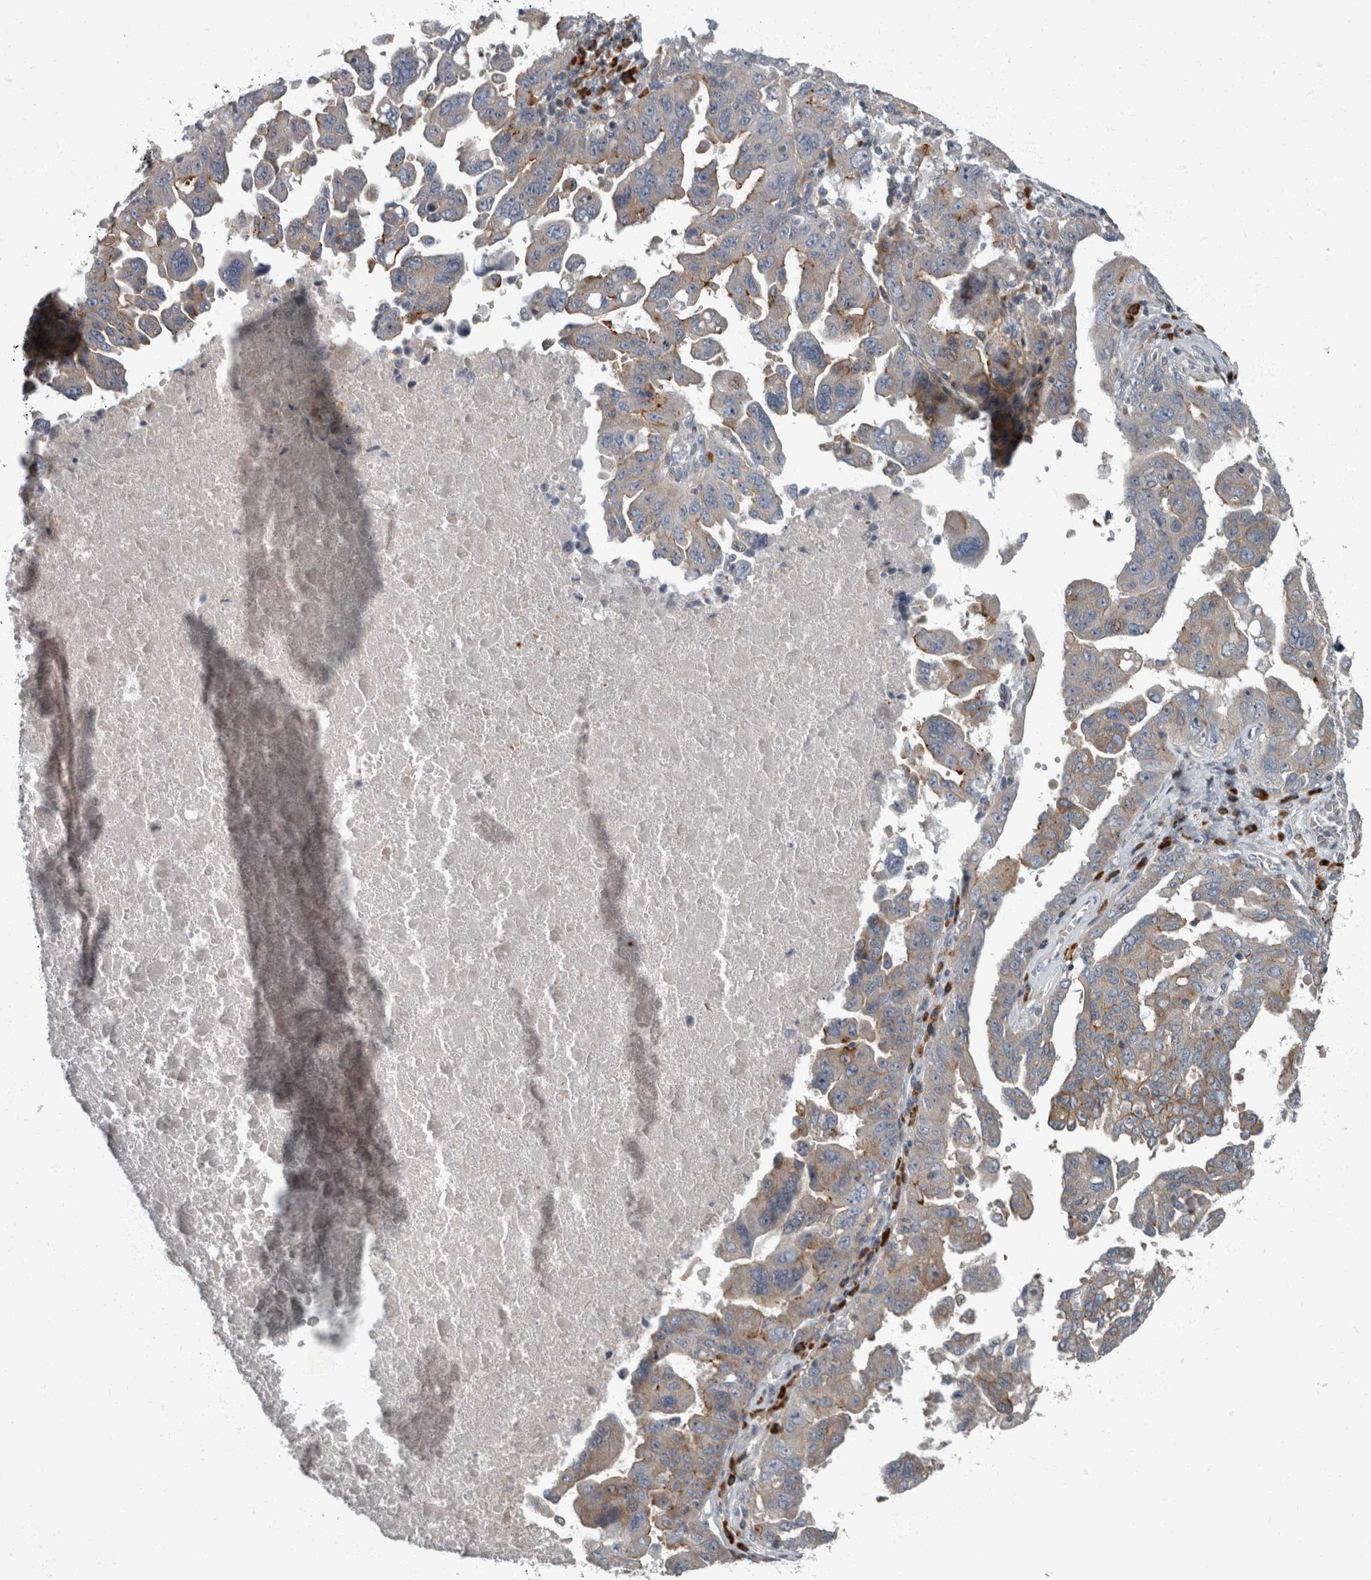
{"staining": {"intensity": "moderate", "quantity": "<25%", "location": "cytoplasmic/membranous"}, "tissue": "ovarian cancer", "cell_type": "Tumor cells", "image_type": "cancer", "snomed": [{"axis": "morphology", "description": "Carcinoma, endometroid"}, {"axis": "topography", "description": "Ovary"}], "caption": "High-magnification brightfield microscopy of ovarian cancer (endometroid carcinoma) stained with DAB (brown) and counterstained with hematoxylin (blue). tumor cells exhibit moderate cytoplasmic/membranous expression is seen in approximately<25% of cells.", "gene": "CDC42BPG", "patient": {"sex": "female", "age": 62}}